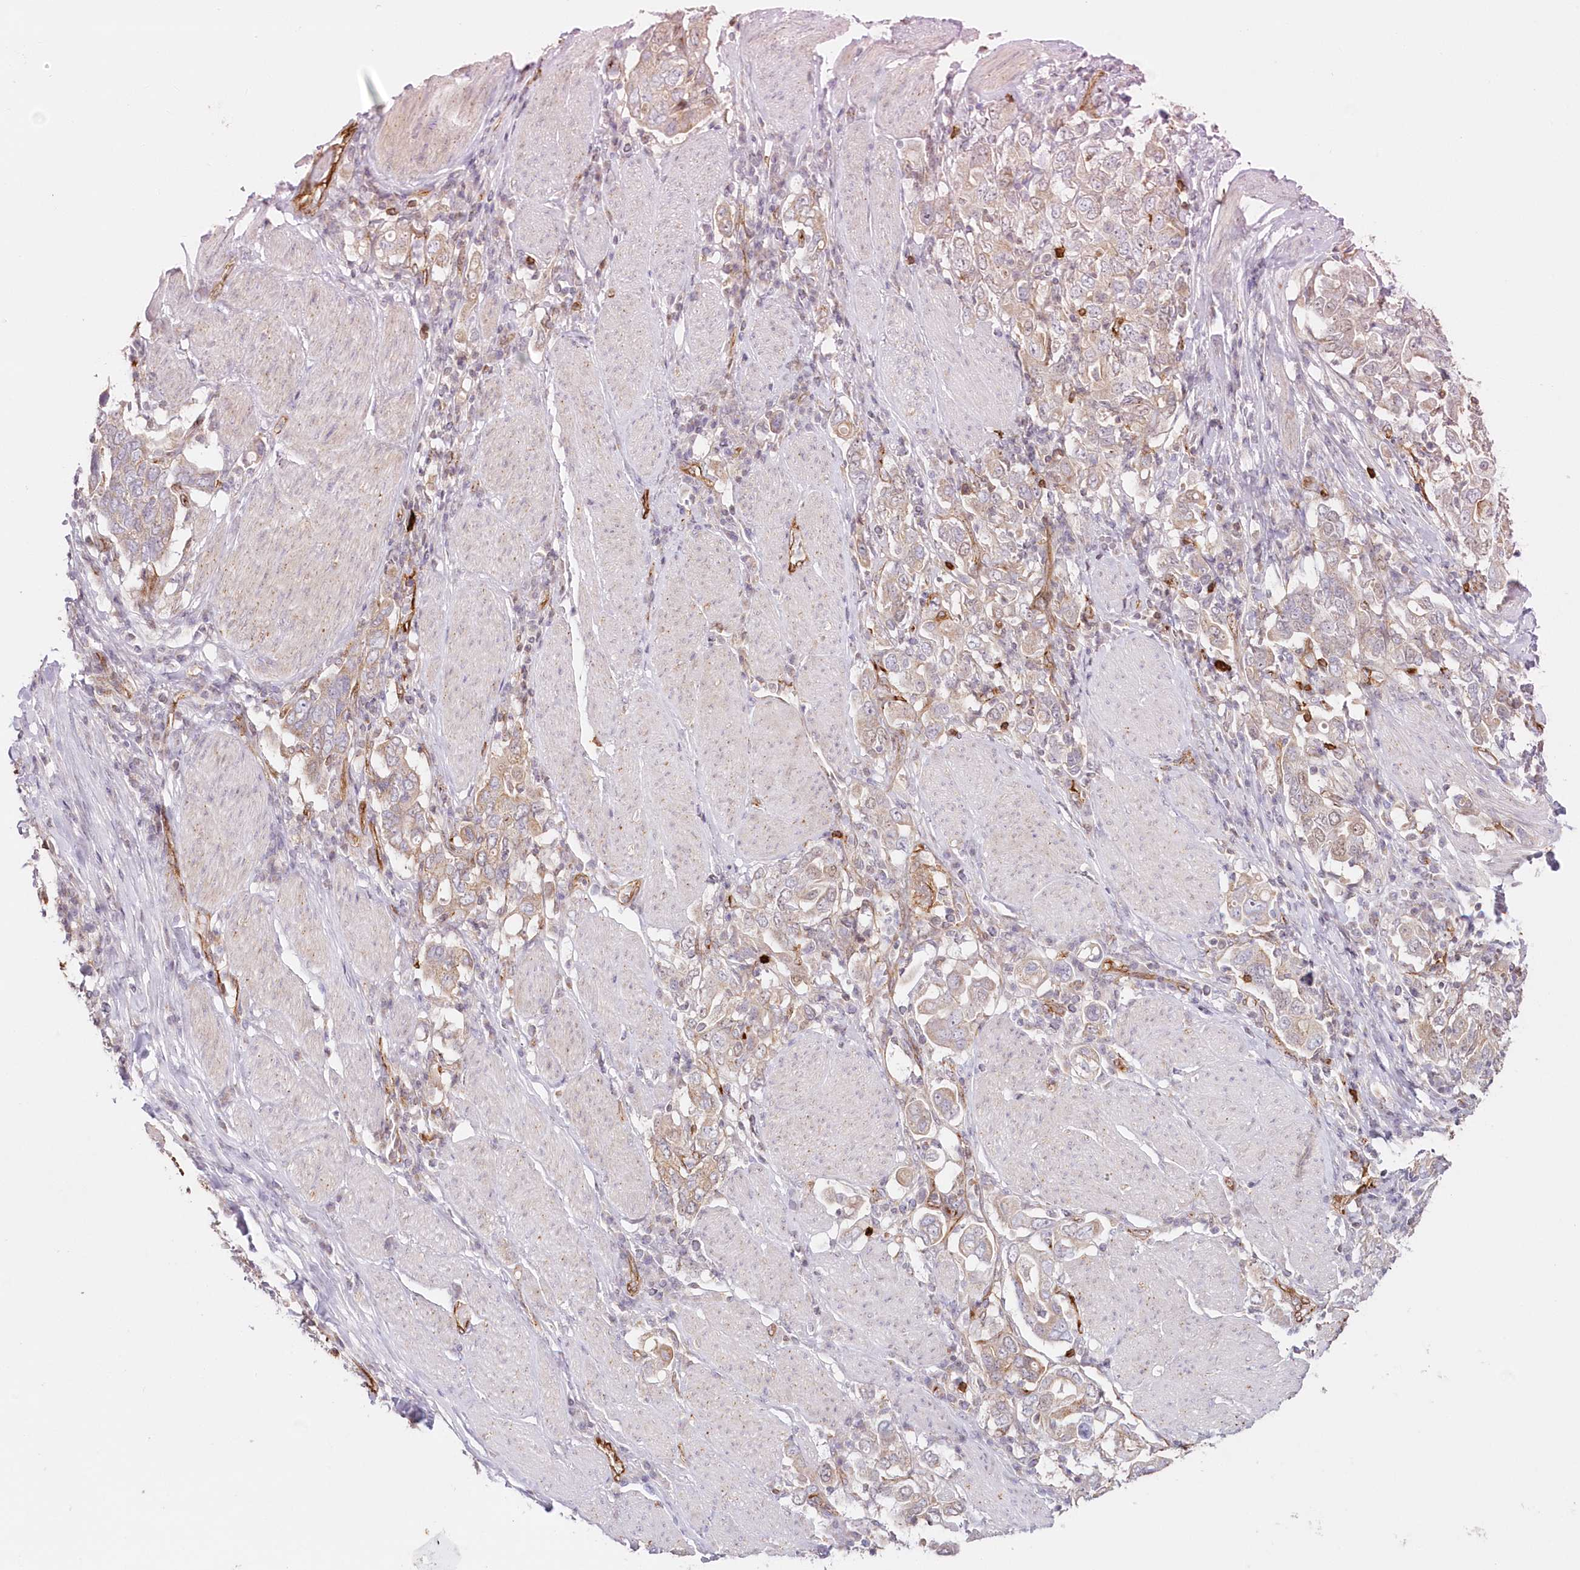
{"staining": {"intensity": "weak", "quantity": ">75%", "location": "cytoplasmic/membranous"}, "tissue": "stomach cancer", "cell_type": "Tumor cells", "image_type": "cancer", "snomed": [{"axis": "morphology", "description": "Adenocarcinoma, NOS"}, {"axis": "topography", "description": "Stomach, upper"}], "caption": "Stomach cancer was stained to show a protein in brown. There is low levels of weak cytoplasmic/membranous positivity in about >75% of tumor cells.", "gene": "AFAP1L2", "patient": {"sex": "male", "age": 62}}